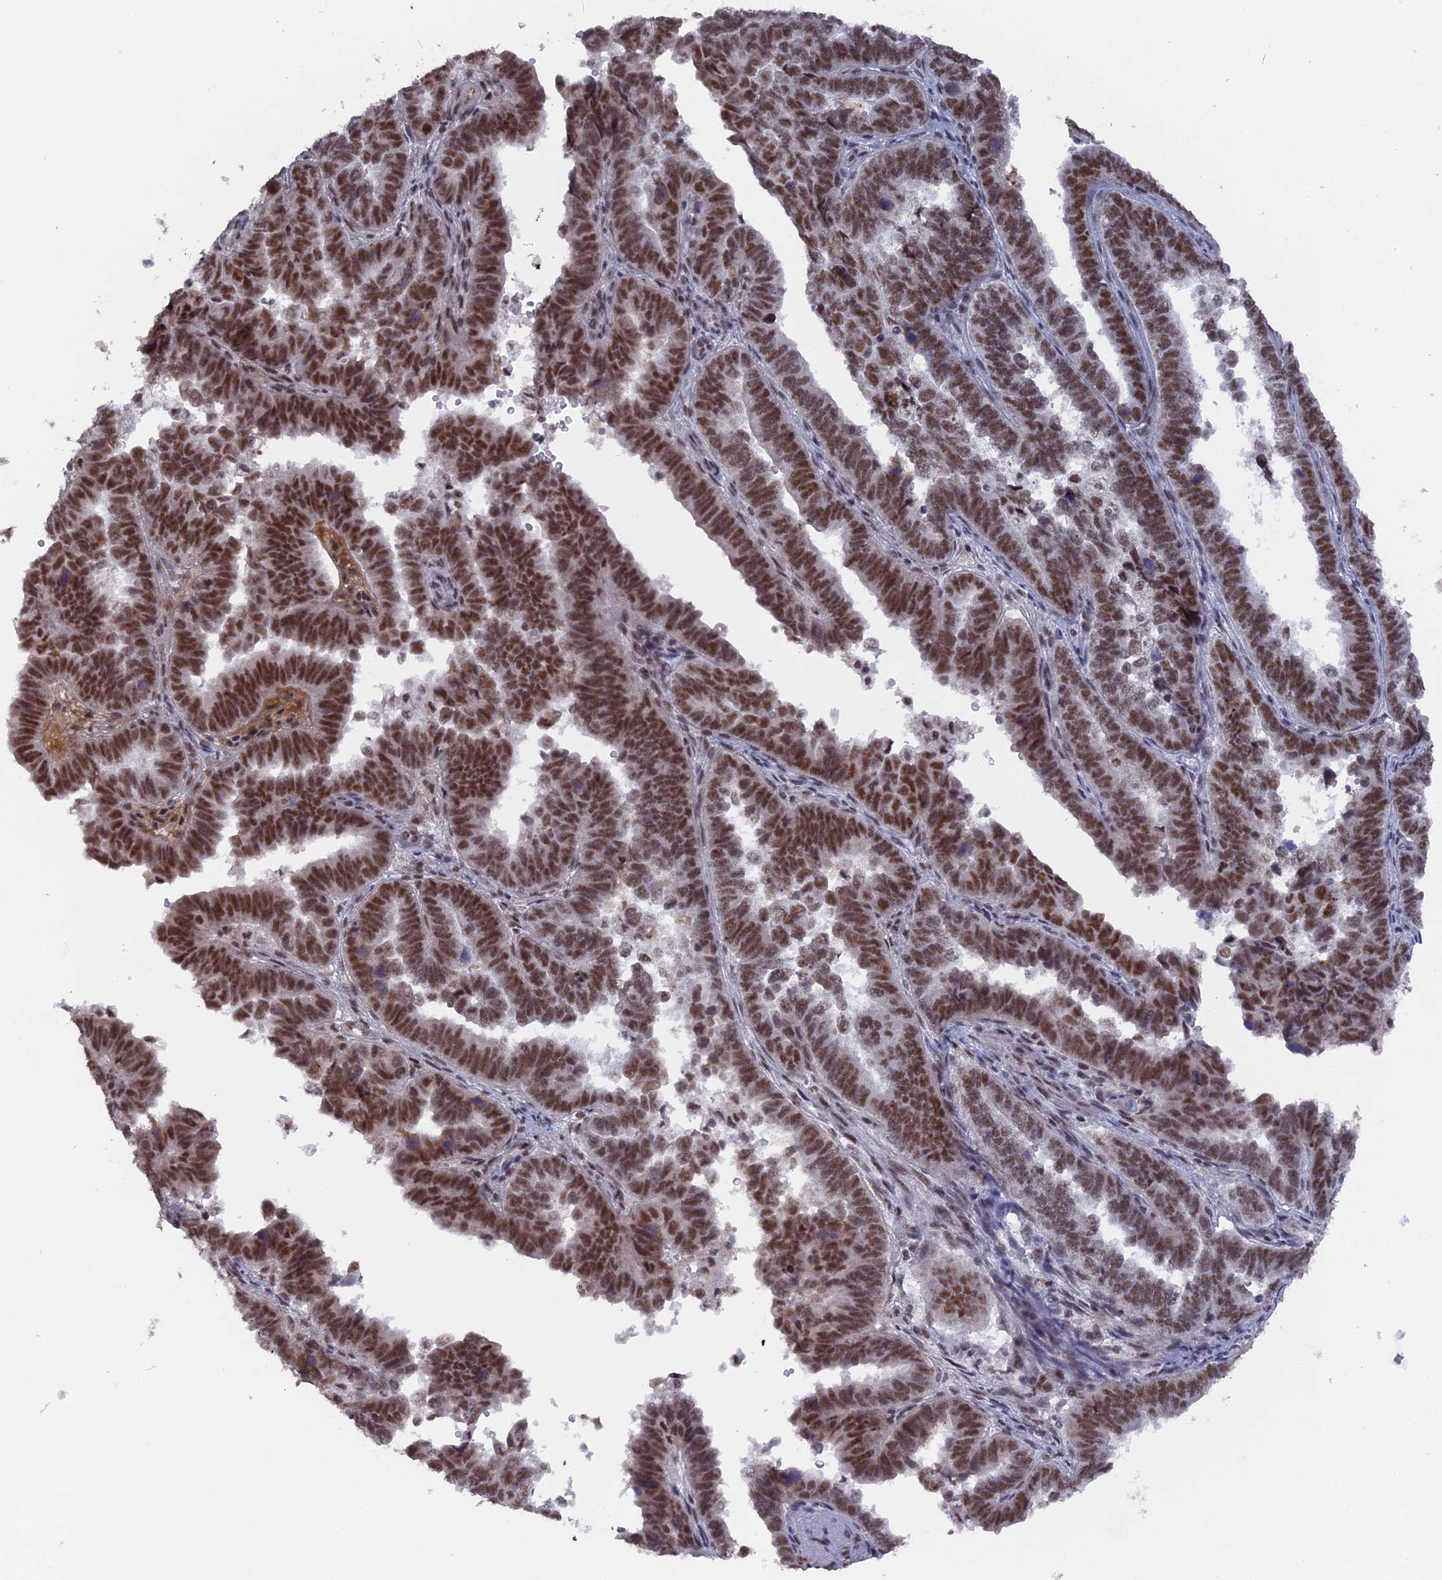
{"staining": {"intensity": "strong", "quantity": ">75%", "location": "nuclear"}, "tissue": "endometrial cancer", "cell_type": "Tumor cells", "image_type": "cancer", "snomed": [{"axis": "morphology", "description": "Adenocarcinoma, NOS"}, {"axis": "topography", "description": "Endometrium"}], "caption": "Immunohistochemical staining of endometrial cancer exhibits high levels of strong nuclear positivity in about >75% of tumor cells.", "gene": "SF3A2", "patient": {"sex": "female", "age": 75}}